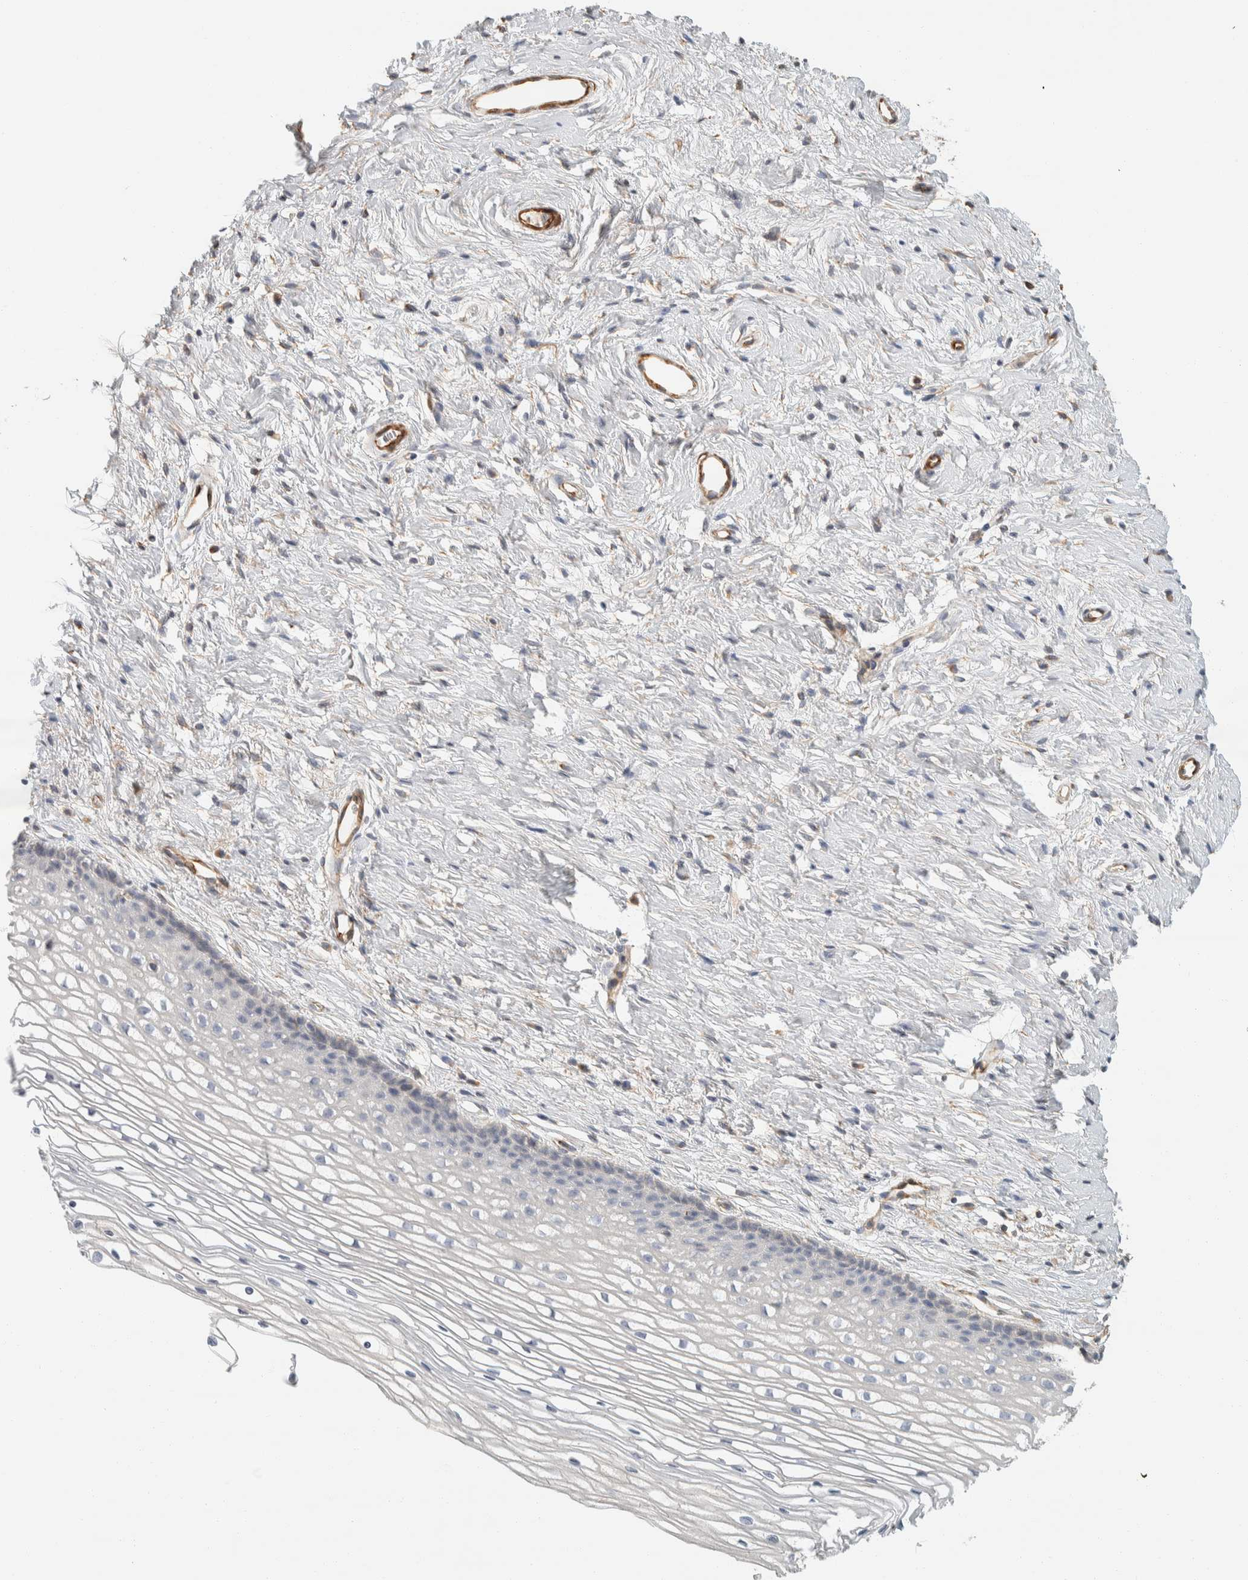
{"staining": {"intensity": "weak", "quantity": "<25%", "location": "cytoplasmic/membranous"}, "tissue": "cervix", "cell_type": "Glandular cells", "image_type": "normal", "snomed": [{"axis": "morphology", "description": "Normal tissue, NOS"}, {"axis": "topography", "description": "Cervix"}], "caption": "Cervix was stained to show a protein in brown. There is no significant positivity in glandular cells.", "gene": "CDR2", "patient": {"sex": "female", "age": 77}}